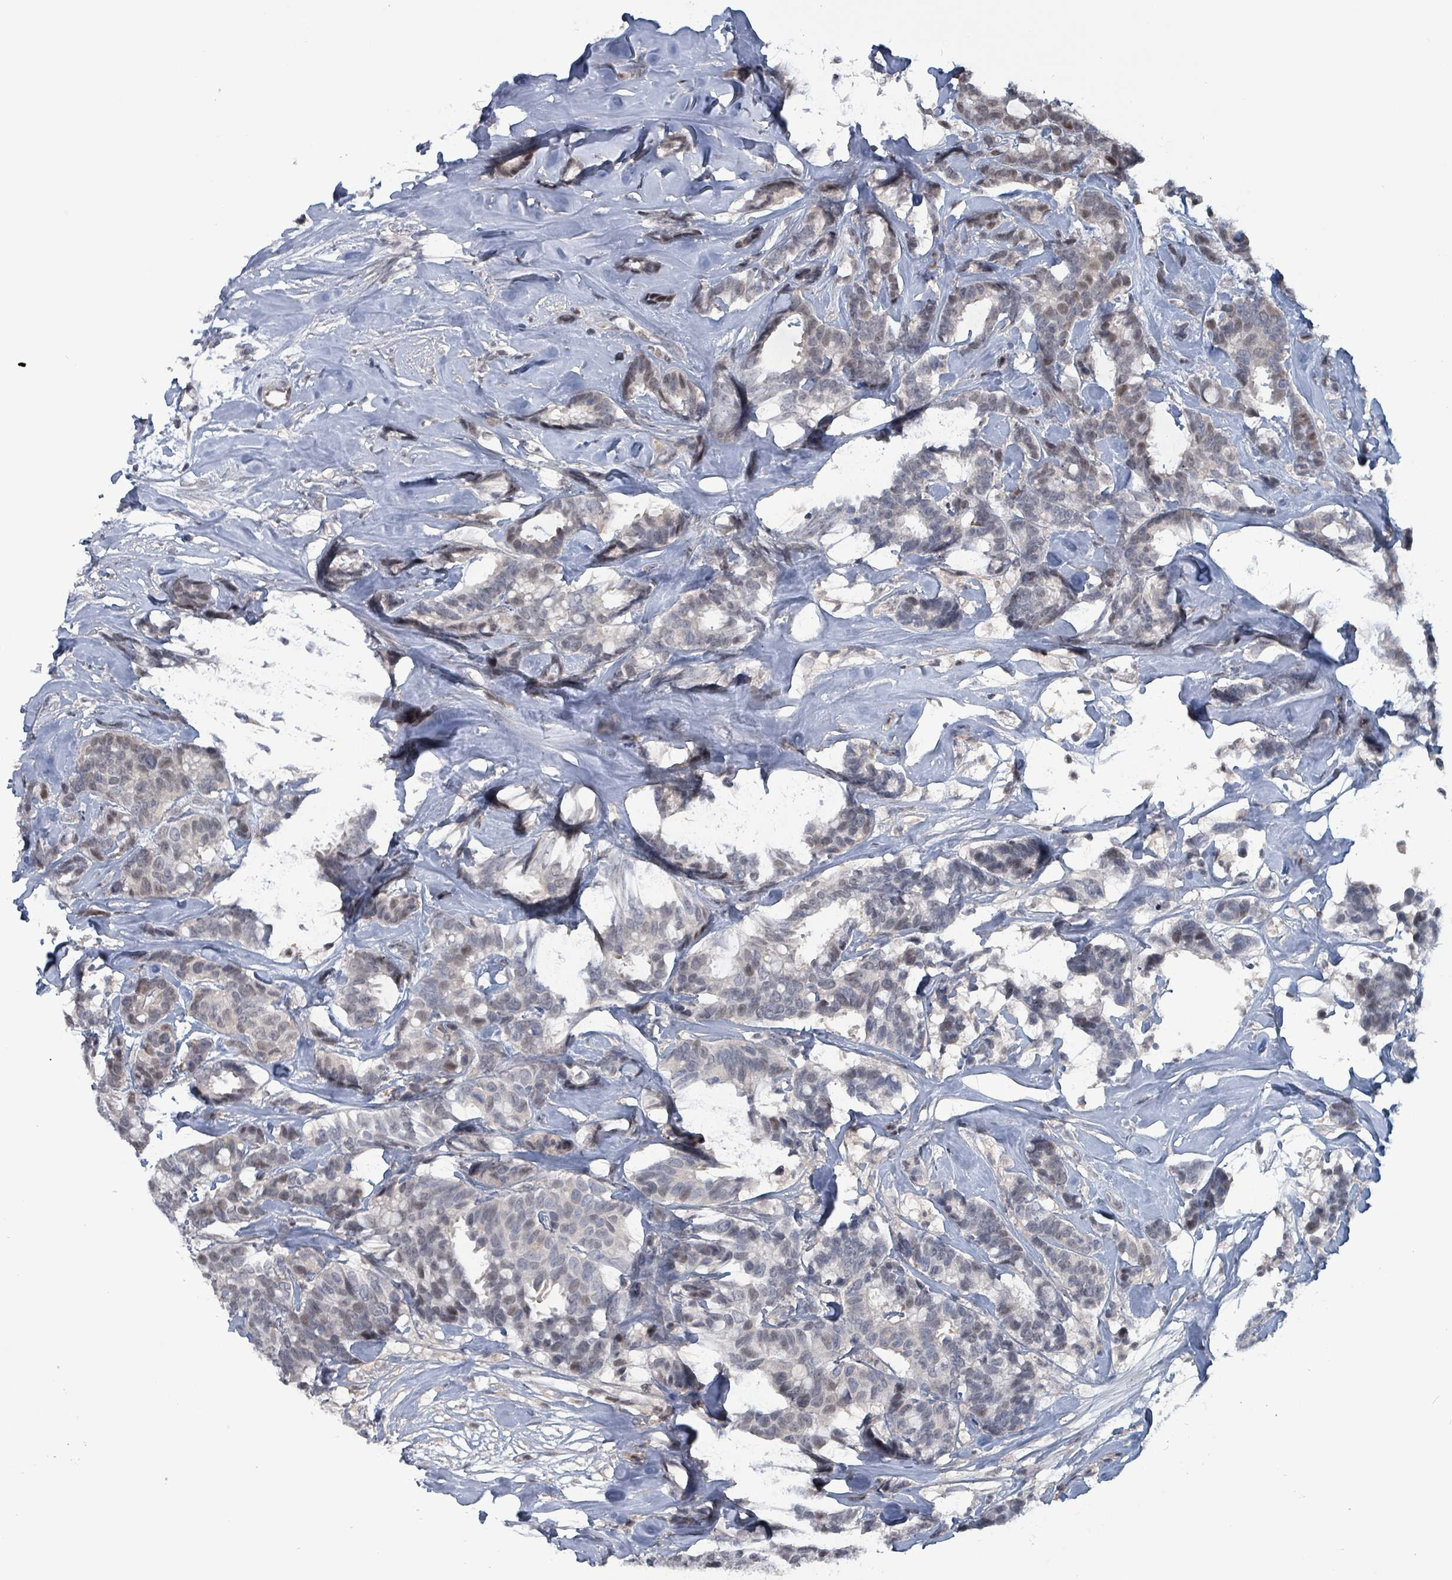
{"staining": {"intensity": "weak", "quantity": "<25%", "location": "nuclear"}, "tissue": "breast cancer", "cell_type": "Tumor cells", "image_type": "cancer", "snomed": [{"axis": "morphology", "description": "Duct carcinoma"}, {"axis": "topography", "description": "Breast"}], "caption": "Breast infiltrating ductal carcinoma was stained to show a protein in brown. There is no significant expression in tumor cells. (Brightfield microscopy of DAB (3,3'-diaminobenzidine) immunohistochemistry at high magnification).", "gene": "BIVM", "patient": {"sex": "female", "age": 87}}